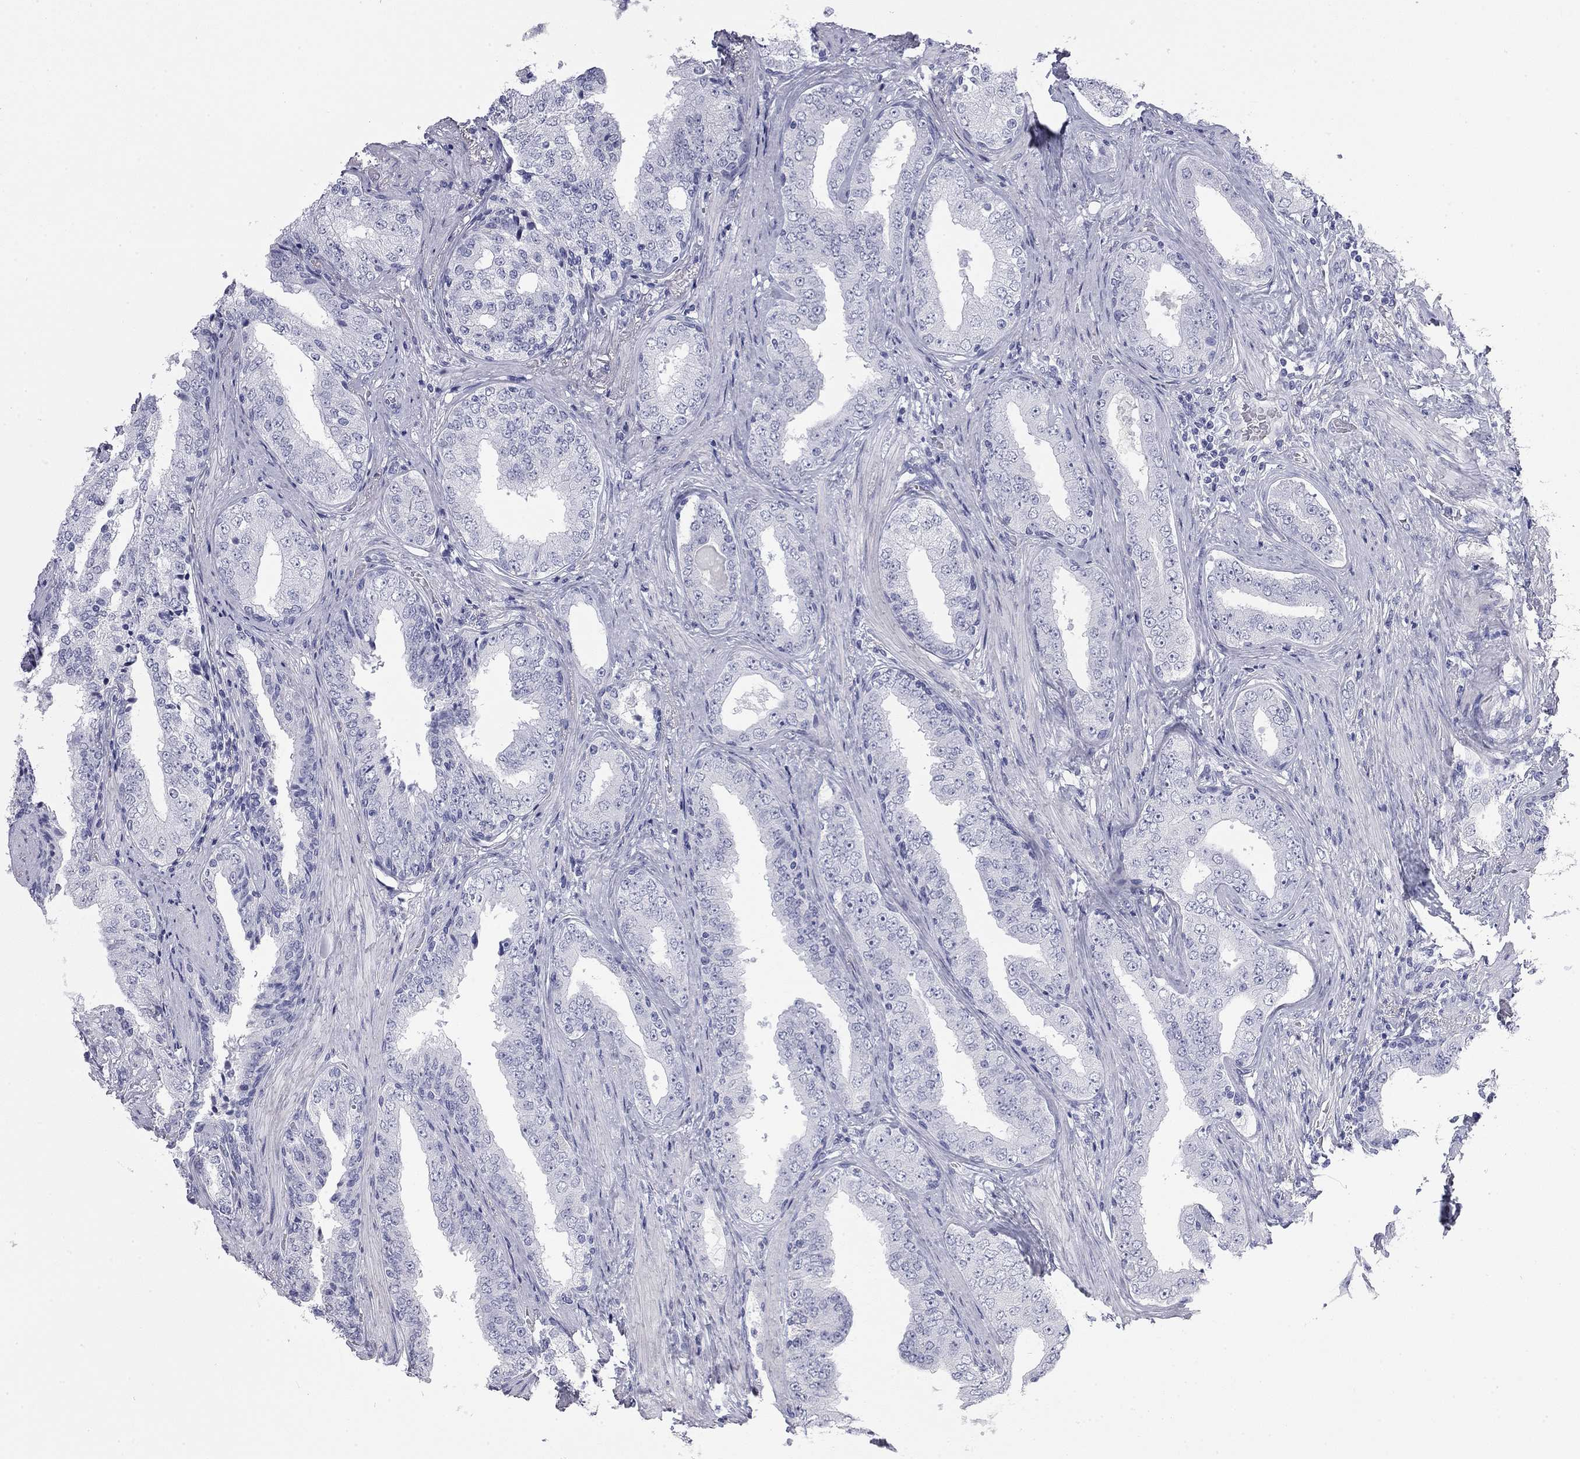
{"staining": {"intensity": "negative", "quantity": "none", "location": "none"}, "tissue": "prostate cancer", "cell_type": "Tumor cells", "image_type": "cancer", "snomed": [{"axis": "morphology", "description": "Adenocarcinoma, Low grade"}, {"axis": "topography", "description": "Prostate and seminal vesicle, NOS"}], "caption": "DAB immunohistochemical staining of human prostate adenocarcinoma (low-grade) displays no significant staining in tumor cells.", "gene": "AK8", "patient": {"sex": "male", "age": 61}}